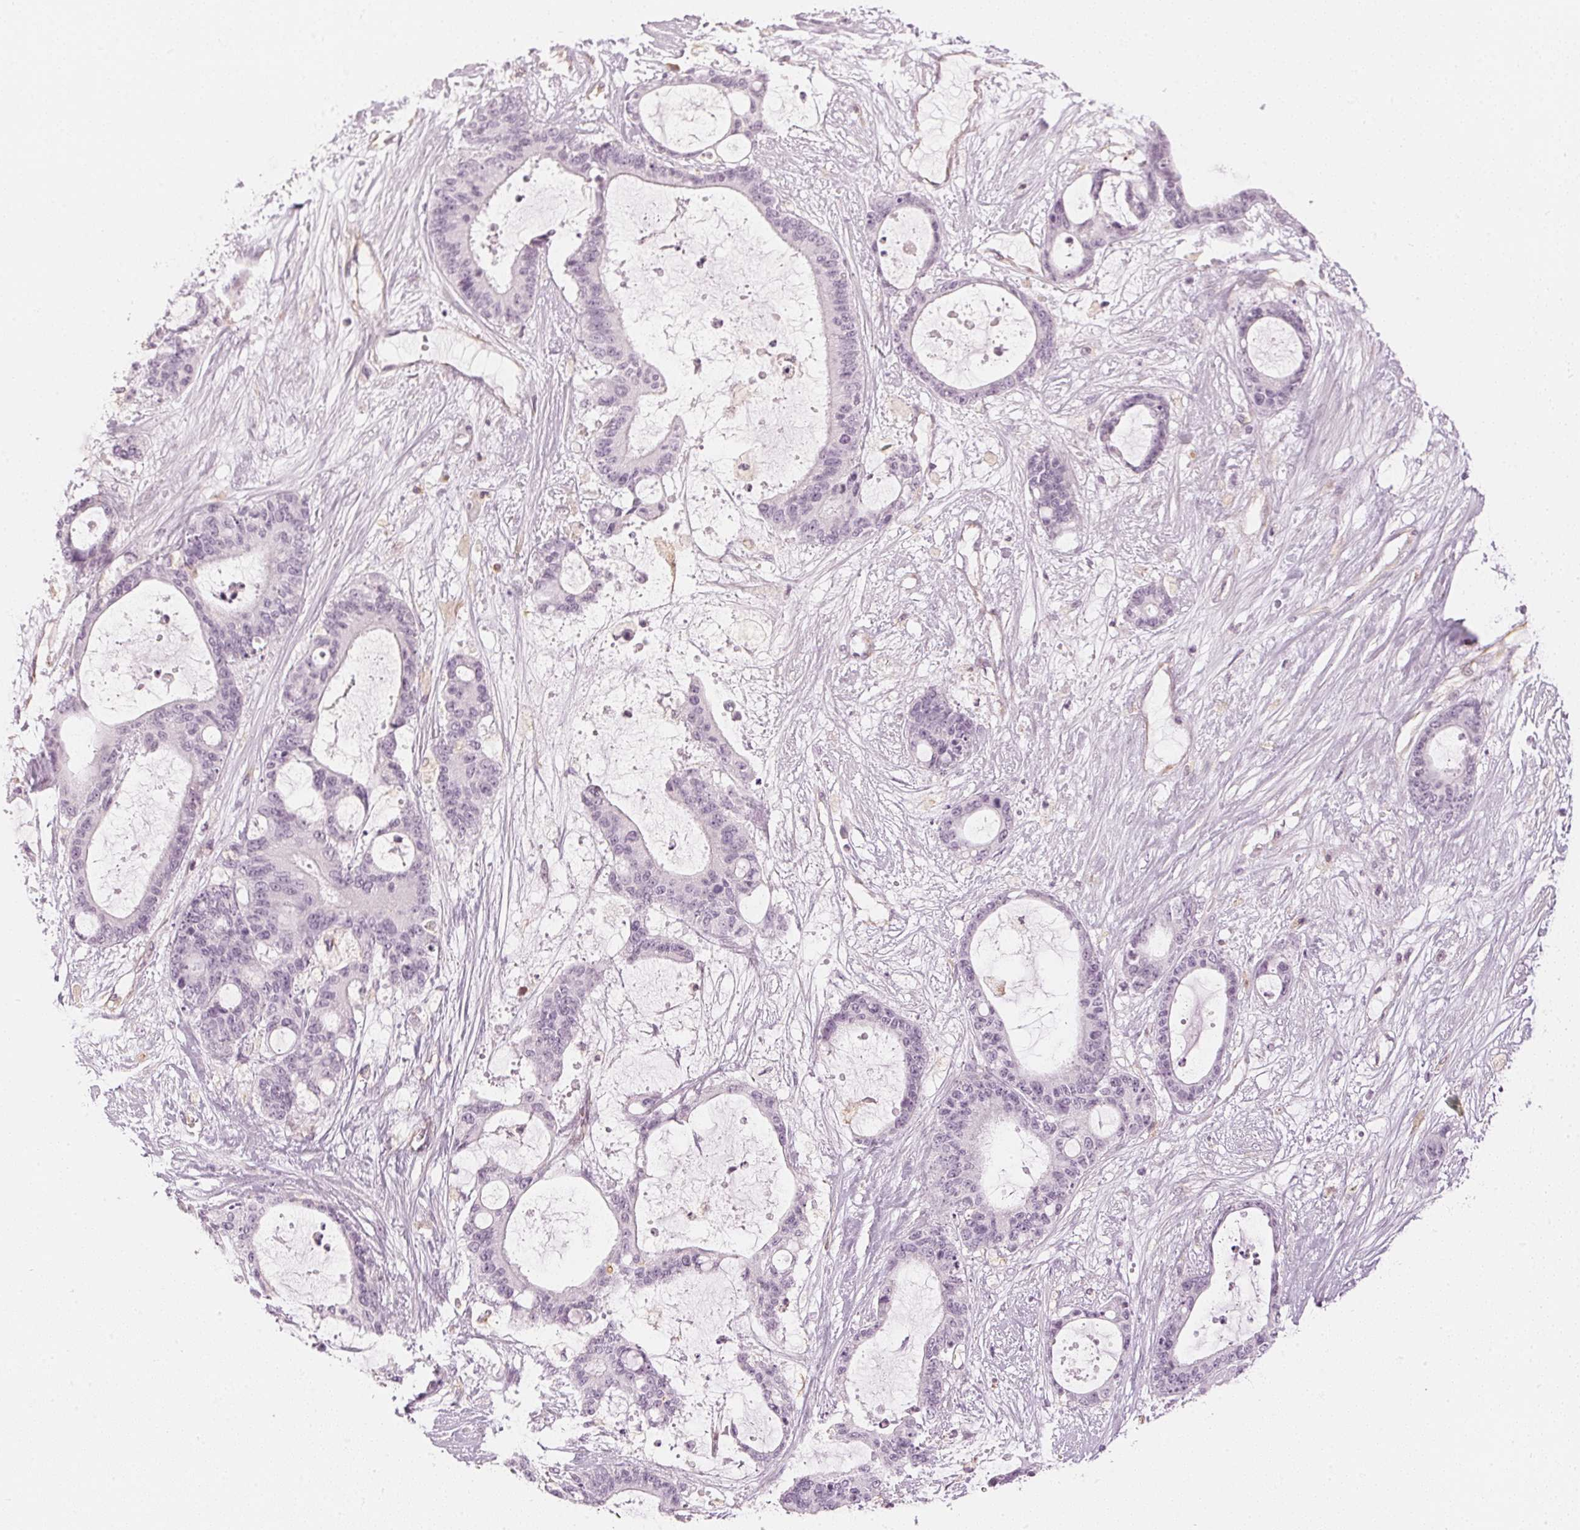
{"staining": {"intensity": "negative", "quantity": "none", "location": "none"}, "tissue": "liver cancer", "cell_type": "Tumor cells", "image_type": "cancer", "snomed": [{"axis": "morphology", "description": "Normal tissue, NOS"}, {"axis": "morphology", "description": "Cholangiocarcinoma"}, {"axis": "topography", "description": "Liver"}, {"axis": "topography", "description": "Peripheral nerve tissue"}], "caption": "Cholangiocarcinoma (liver) was stained to show a protein in brown. There is no significant staining in tumor cells.", "gene": "APLP1", "patient": {"sex": "female", "age": 73}}